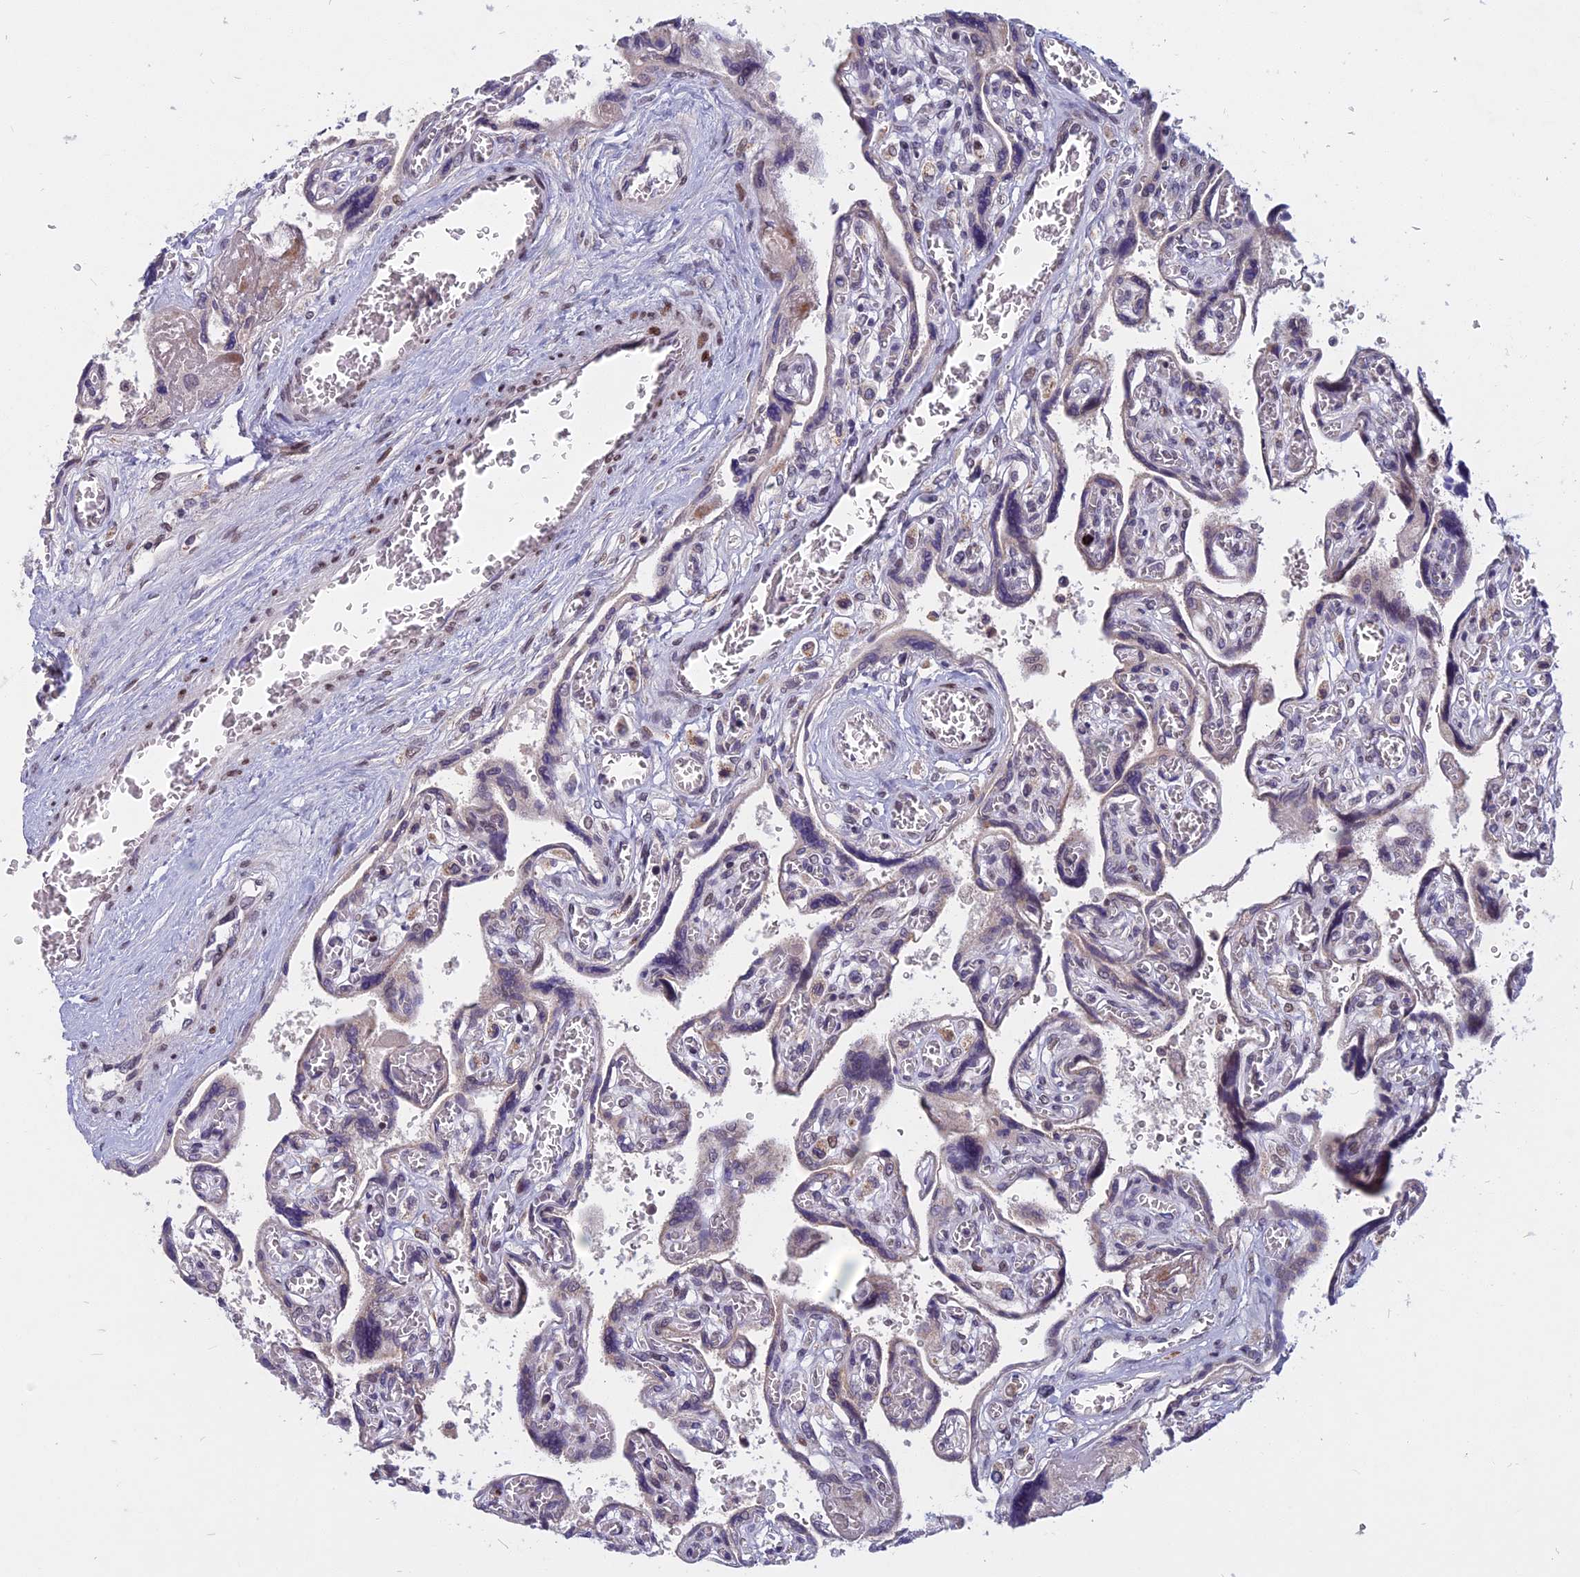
{"staining": {"intensity": "moderate", "quantity": "<25%", "location": "nuclear"}, "tissue": "placenta", "cell_type": "Trophoblastic cells", "image_type": "normal", "snomed": [{"axis": "morphology", "description": "Normal tissue, NOS"}, {"axis": "topography", "description": "Placenta"}], "caption": "Protein staining of unremarkable placenta shows moderate nuclear staining in about <25% of trophoblastic cells.", "gene": "CDC7", "patient": {"sex": "female", "age": 39}}